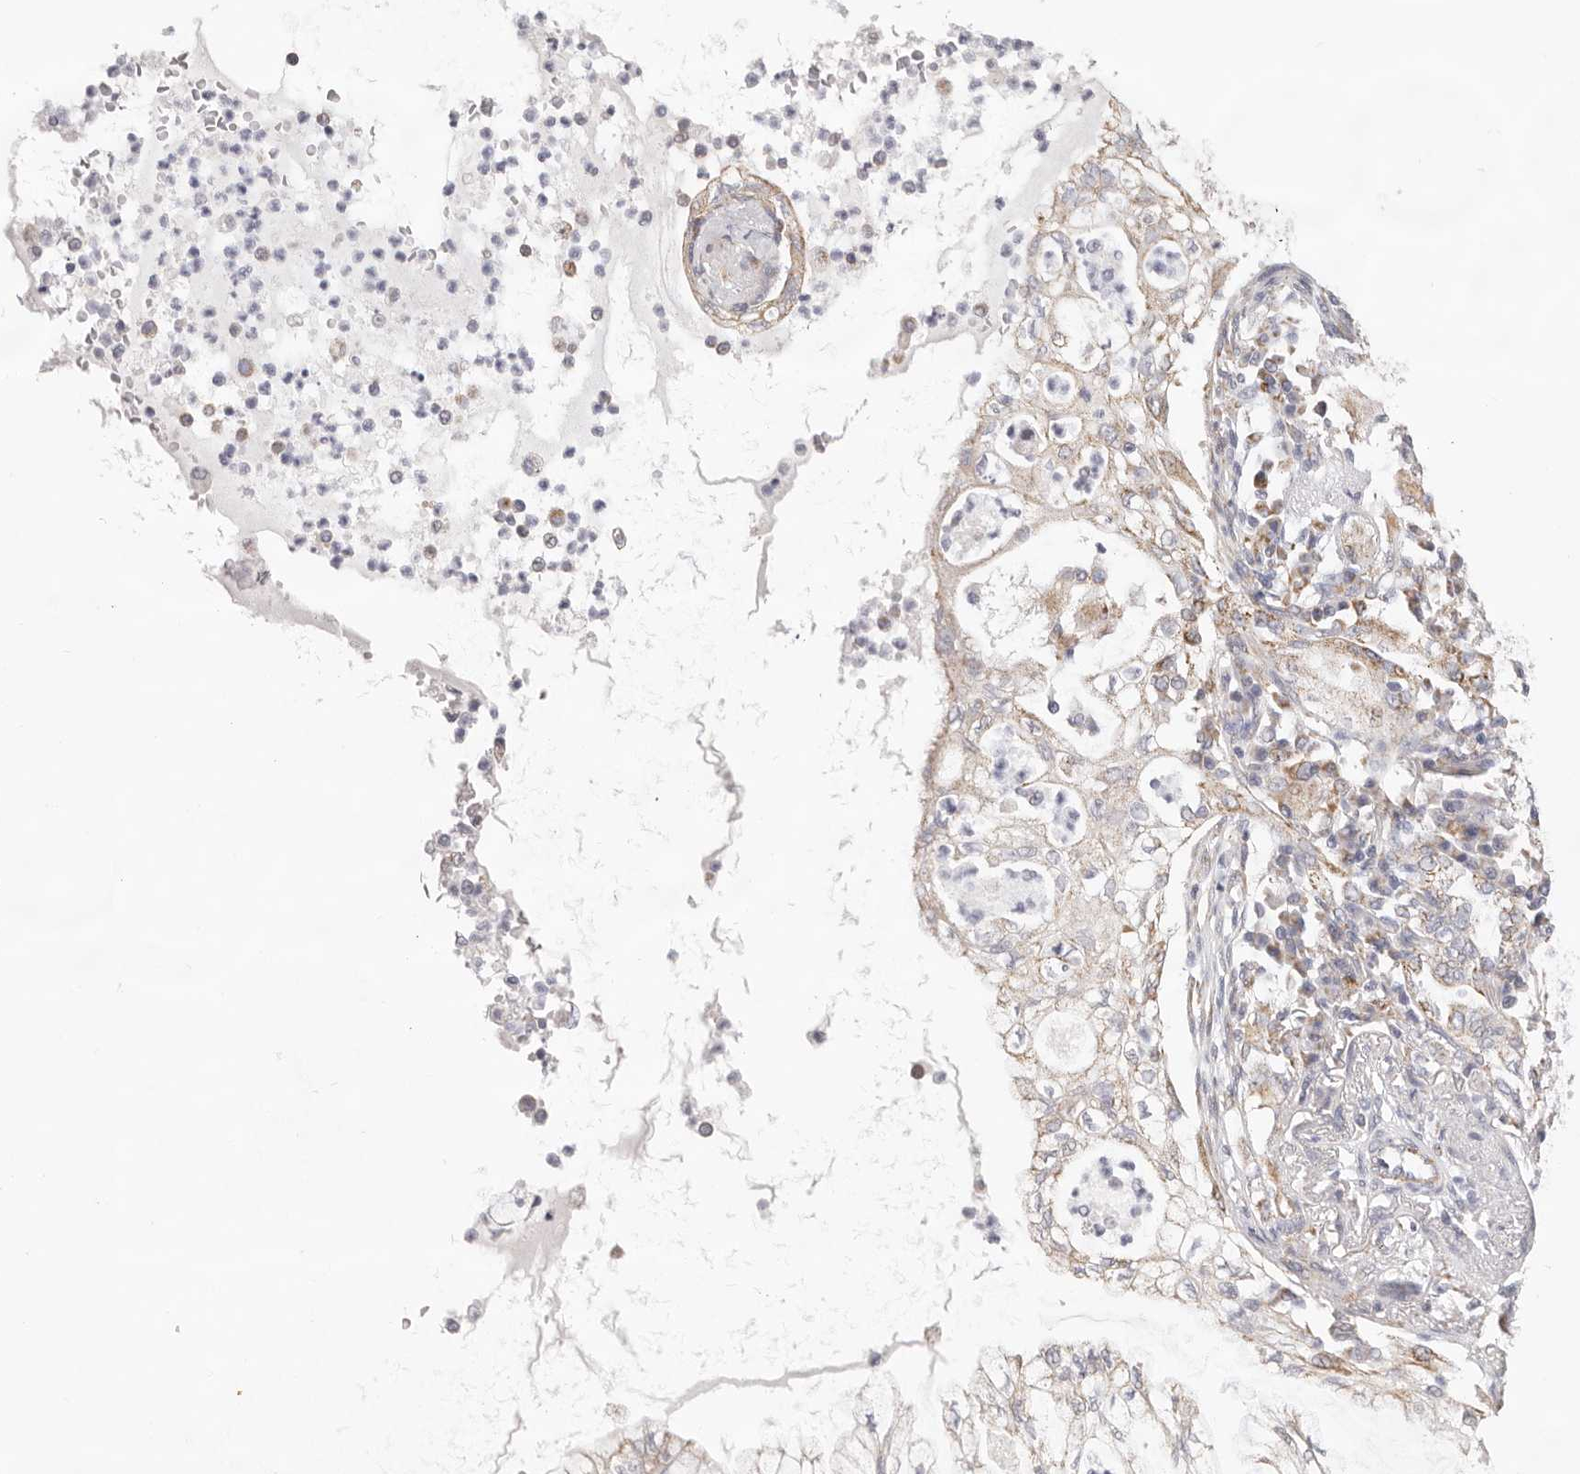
{"staining": {"intensity": "weak", "quantity": "<25%", "location": "cytoplasmic/membranous"}, "tissue": "lung cancer", "cell_type": "Tumor cells", "image_type": "cancer", "snomed": [{"axis": "morphology", "description": "Adenocarcinoma, NOS"}, {"axis": "topography", "description": "Lung"}], "caption": "Human lung cancer (adenocarcinoma) stained for a protein using immunohistochemistry (IHC) reveals no staining in tumor cells.", "gene": "AFDN", "patient": {"sex": "female", "age": 70}}